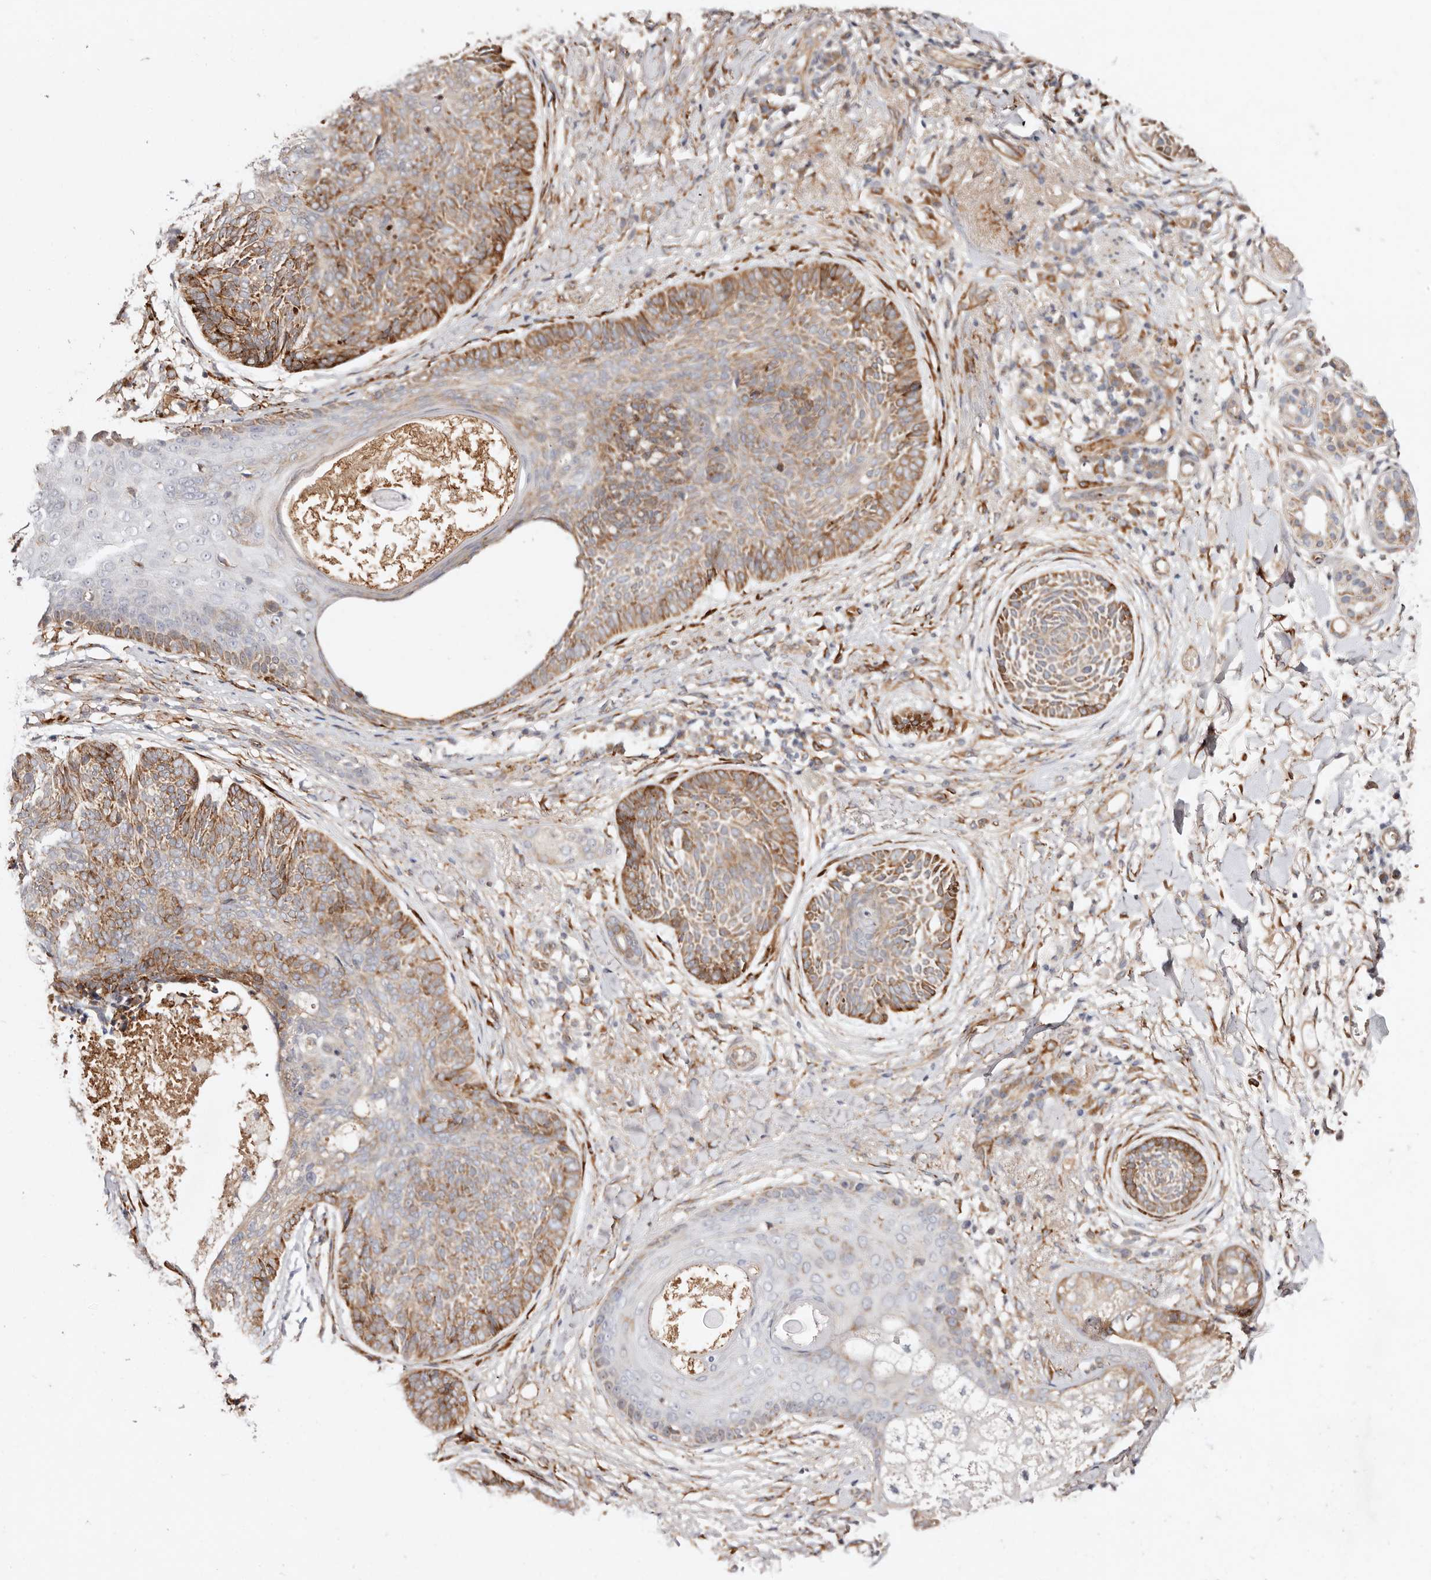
{"staining": {"intensity": "moderate", "quantity": ">75%", "location": "cytoplasmic/membranous"}, "tissue": "skin cancer", "cell_type": "Tumor cells", "image_type": "cancer", "snomed": [{"axis": "morphology", "description": "Basal cell carcinoma"}, {"axis": "topography", "description": "Skin"}], "caption": "The image reveals a brown stain indicating the presence of a protein in the cytoplasmic/membranous of tumor cells in skin basal cell carcinoma.", "gene": "SERPINH1", "patient": {"sex": "male", "age": 85}}